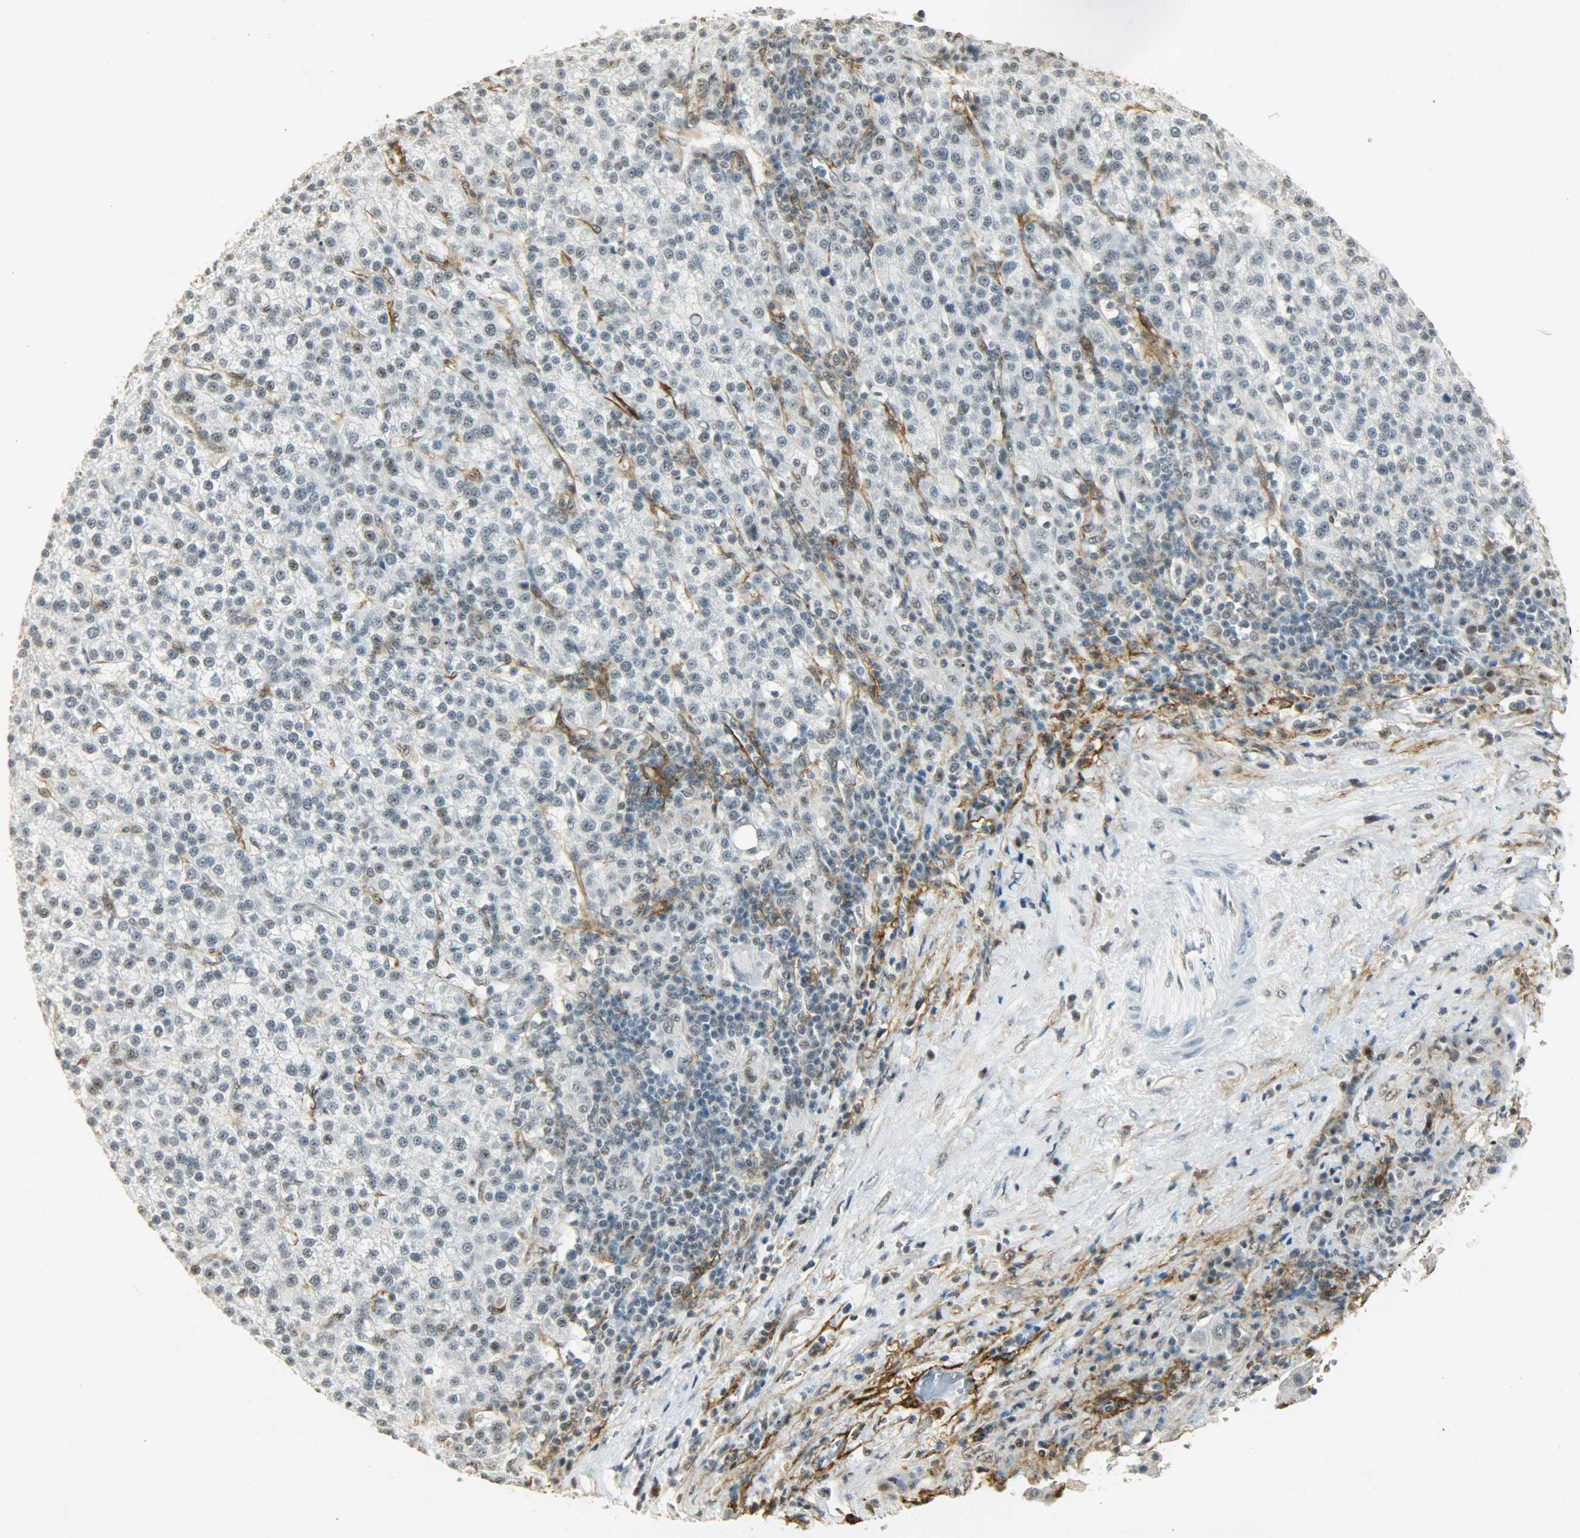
{"staining": {"intensity": "negative", "quantity": "none", "location": "none"}, "tissue": "liver cancer", "cell_type": "Tumor cells", "image_type": "cancer", "snomed": [{"axis": "morphology", "description": "Carcinoma, Hepatocellular, NOS"}, {"axis": "topography", "description": "Liver"}], "caption": "Tumor cells show no significant staining in liver hepatocellular carcinoma.", "gene": "NGFR", "patient": {"sex": "female", "age": 58}}